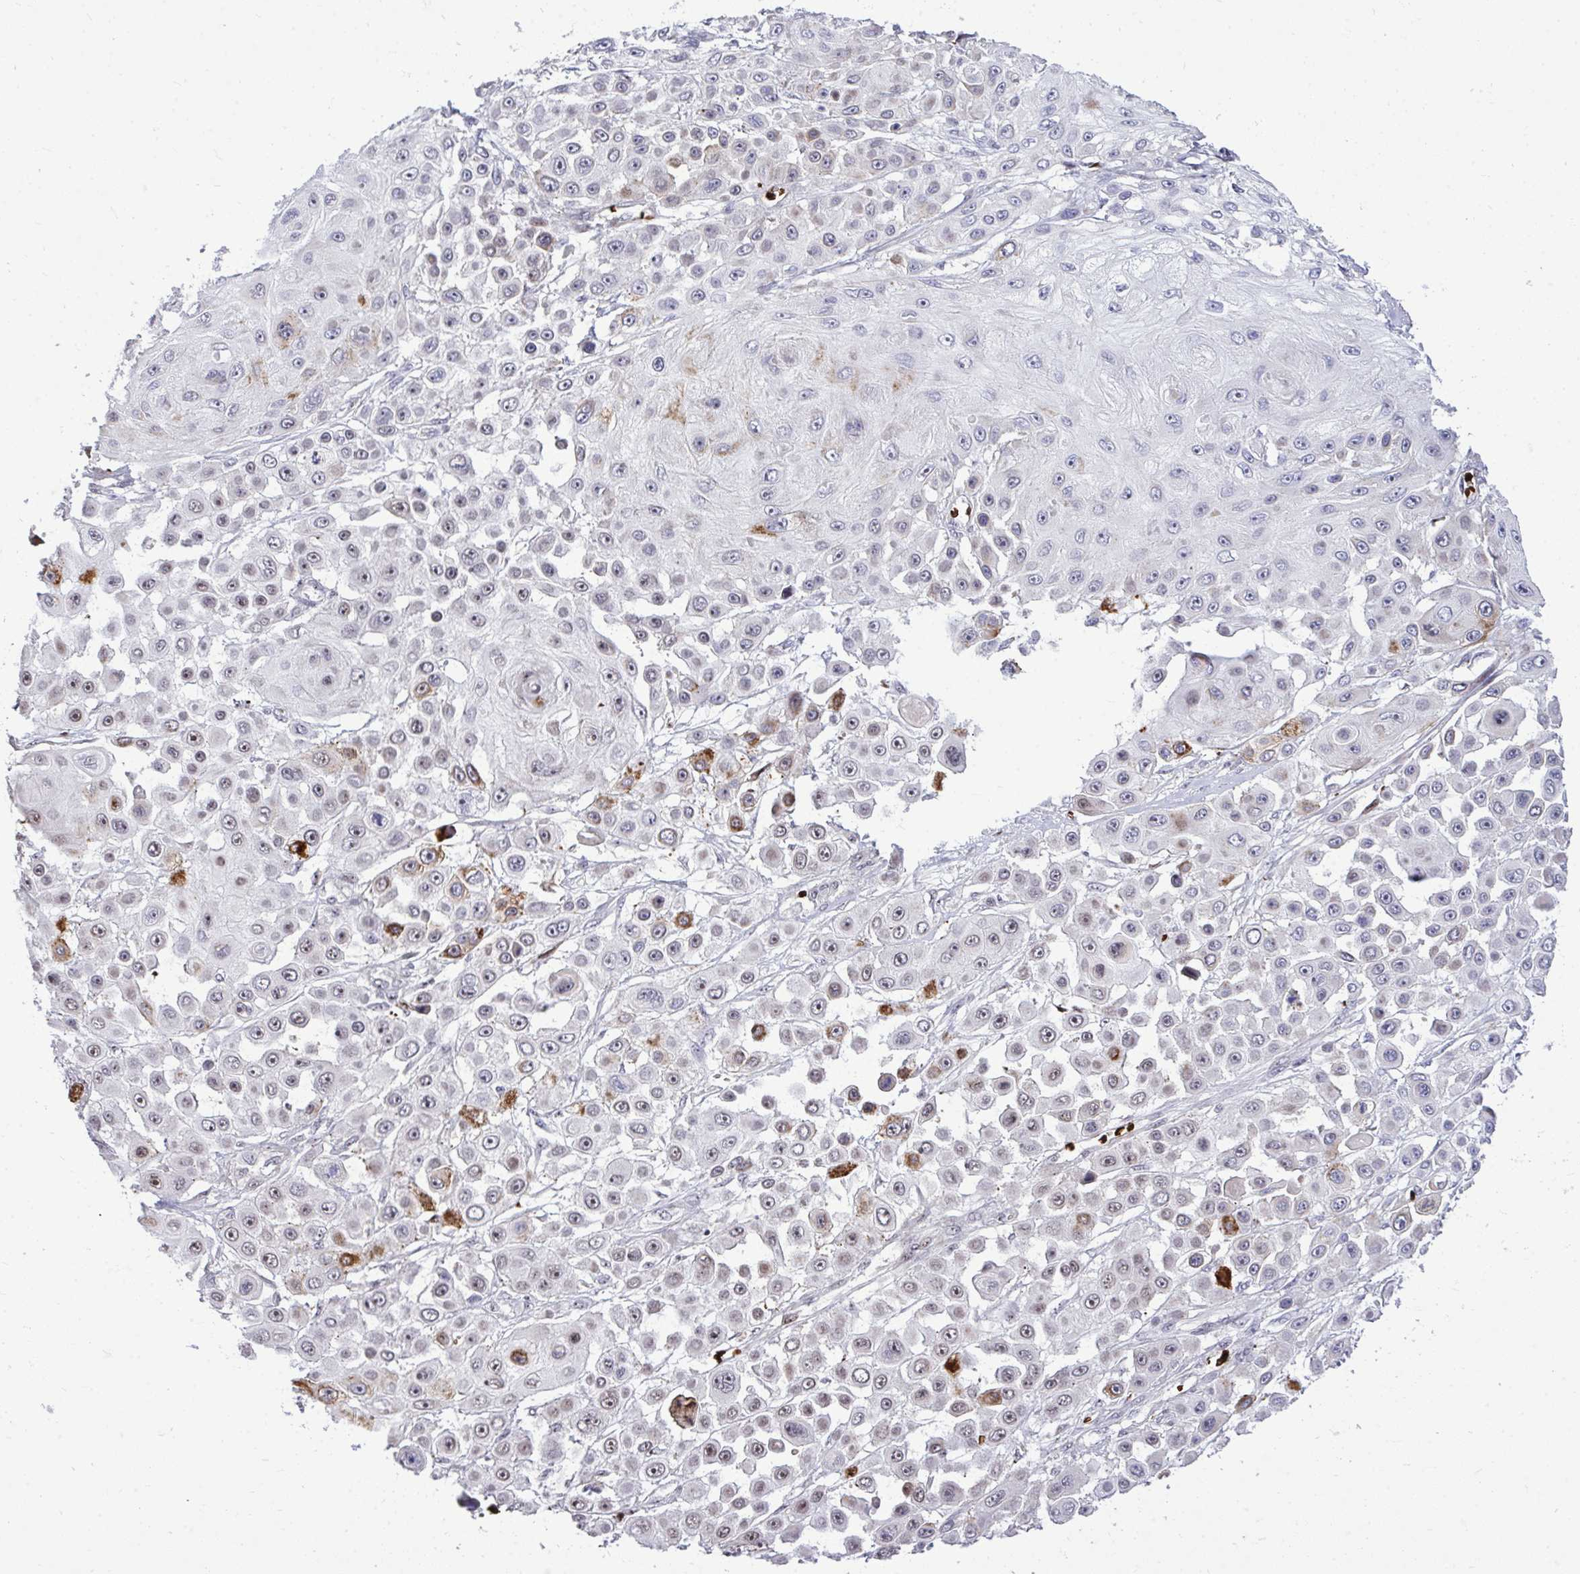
{"staining": {"intensity": "moderate", "quantity": "<25%", "location": "cytoplasmic/membranous"}, "tissue": "skin cancer", "cell_type": "Tumor cells", "image_type": "cancer", "snomed": [{"axis": "morphology", "description": "Squamous cell carcinoma, NOS"}, {"axis": "topography", "description": "Skin"}], "caption": "Human skin cancer stained for a protein (brown) demonstrates moderate cytoplasmic/membranous positive expression in approximately <25% of tumor cells.", "gene": "DLX4", "patient": {"sex": "male", "age": 67}}